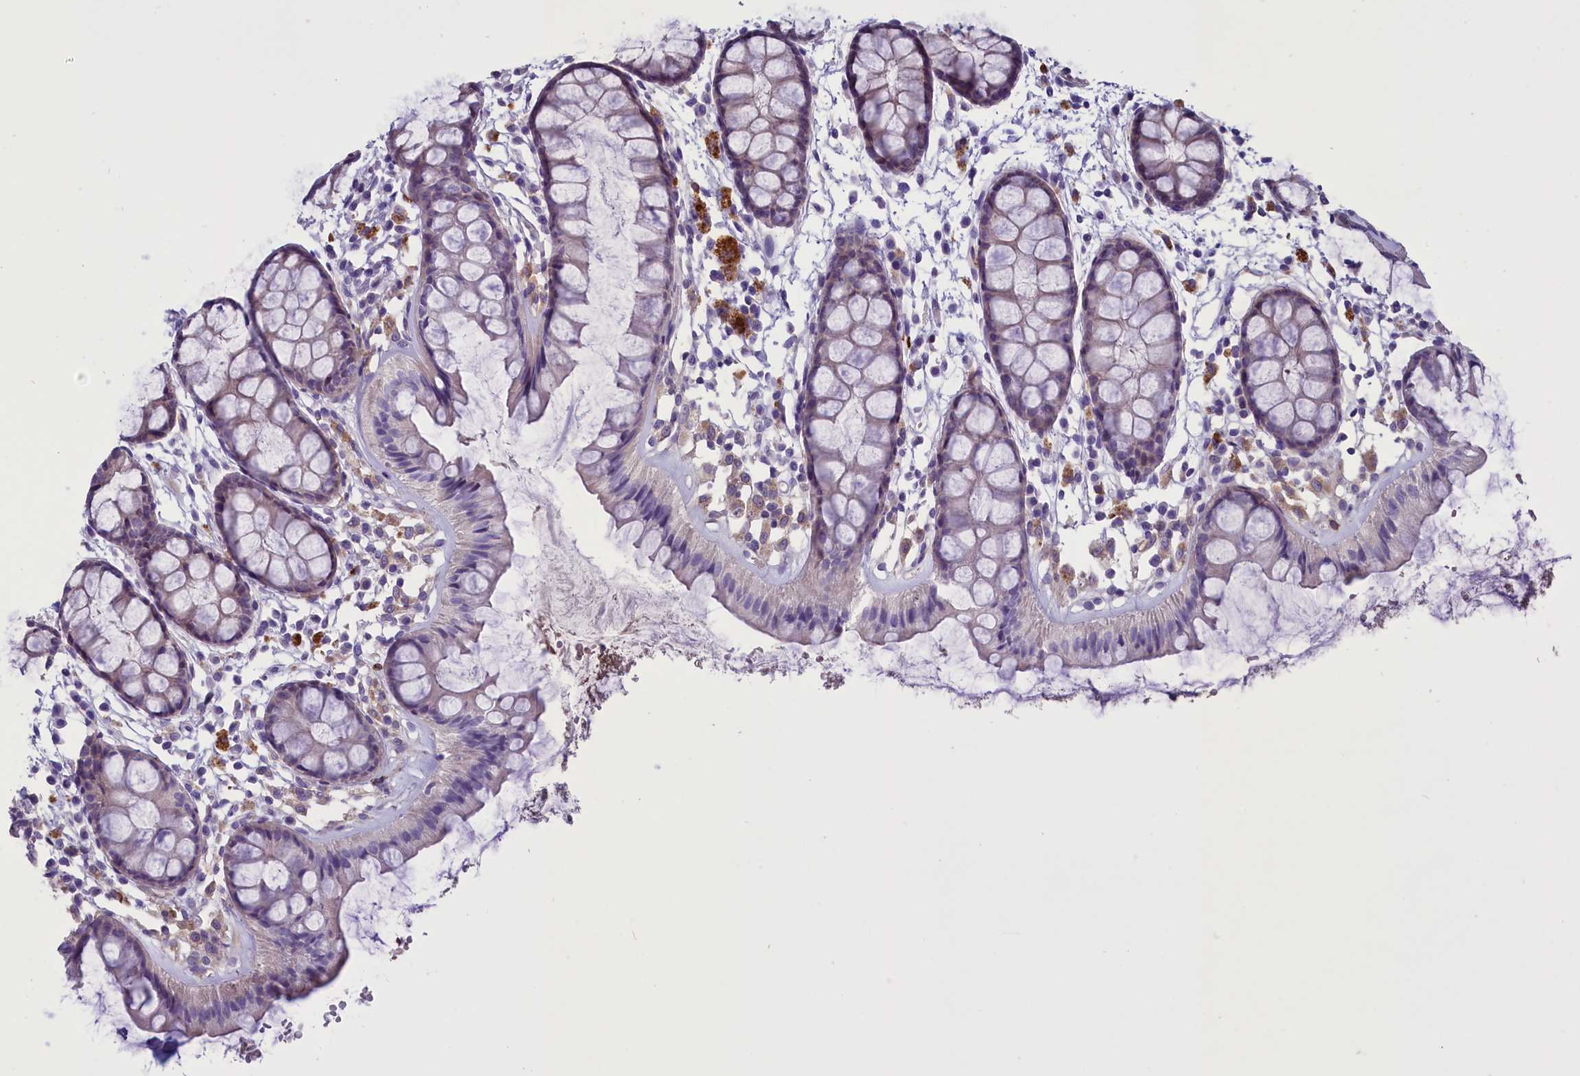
{"staining": {"intensity": "weak", "quantity": "25%-75%", "location": "cytoplasmic/membranous"}, "tissue": "rectum", "cell_type": "Glandular cells", "image_type": "normal", "snomed": [{"axis": "morphology", "description": "Normal tissue, NOS"}, {"axis": "topography", "description": "Rectum"}], "caption": "Rectum stained with DAB IHC displays low levels of weak cytoplasmic/membranous expression in approximately 25%-75% of glandular cells.", "gene": "ENPP6", "patient": {"sex": "female", "age": 66}}